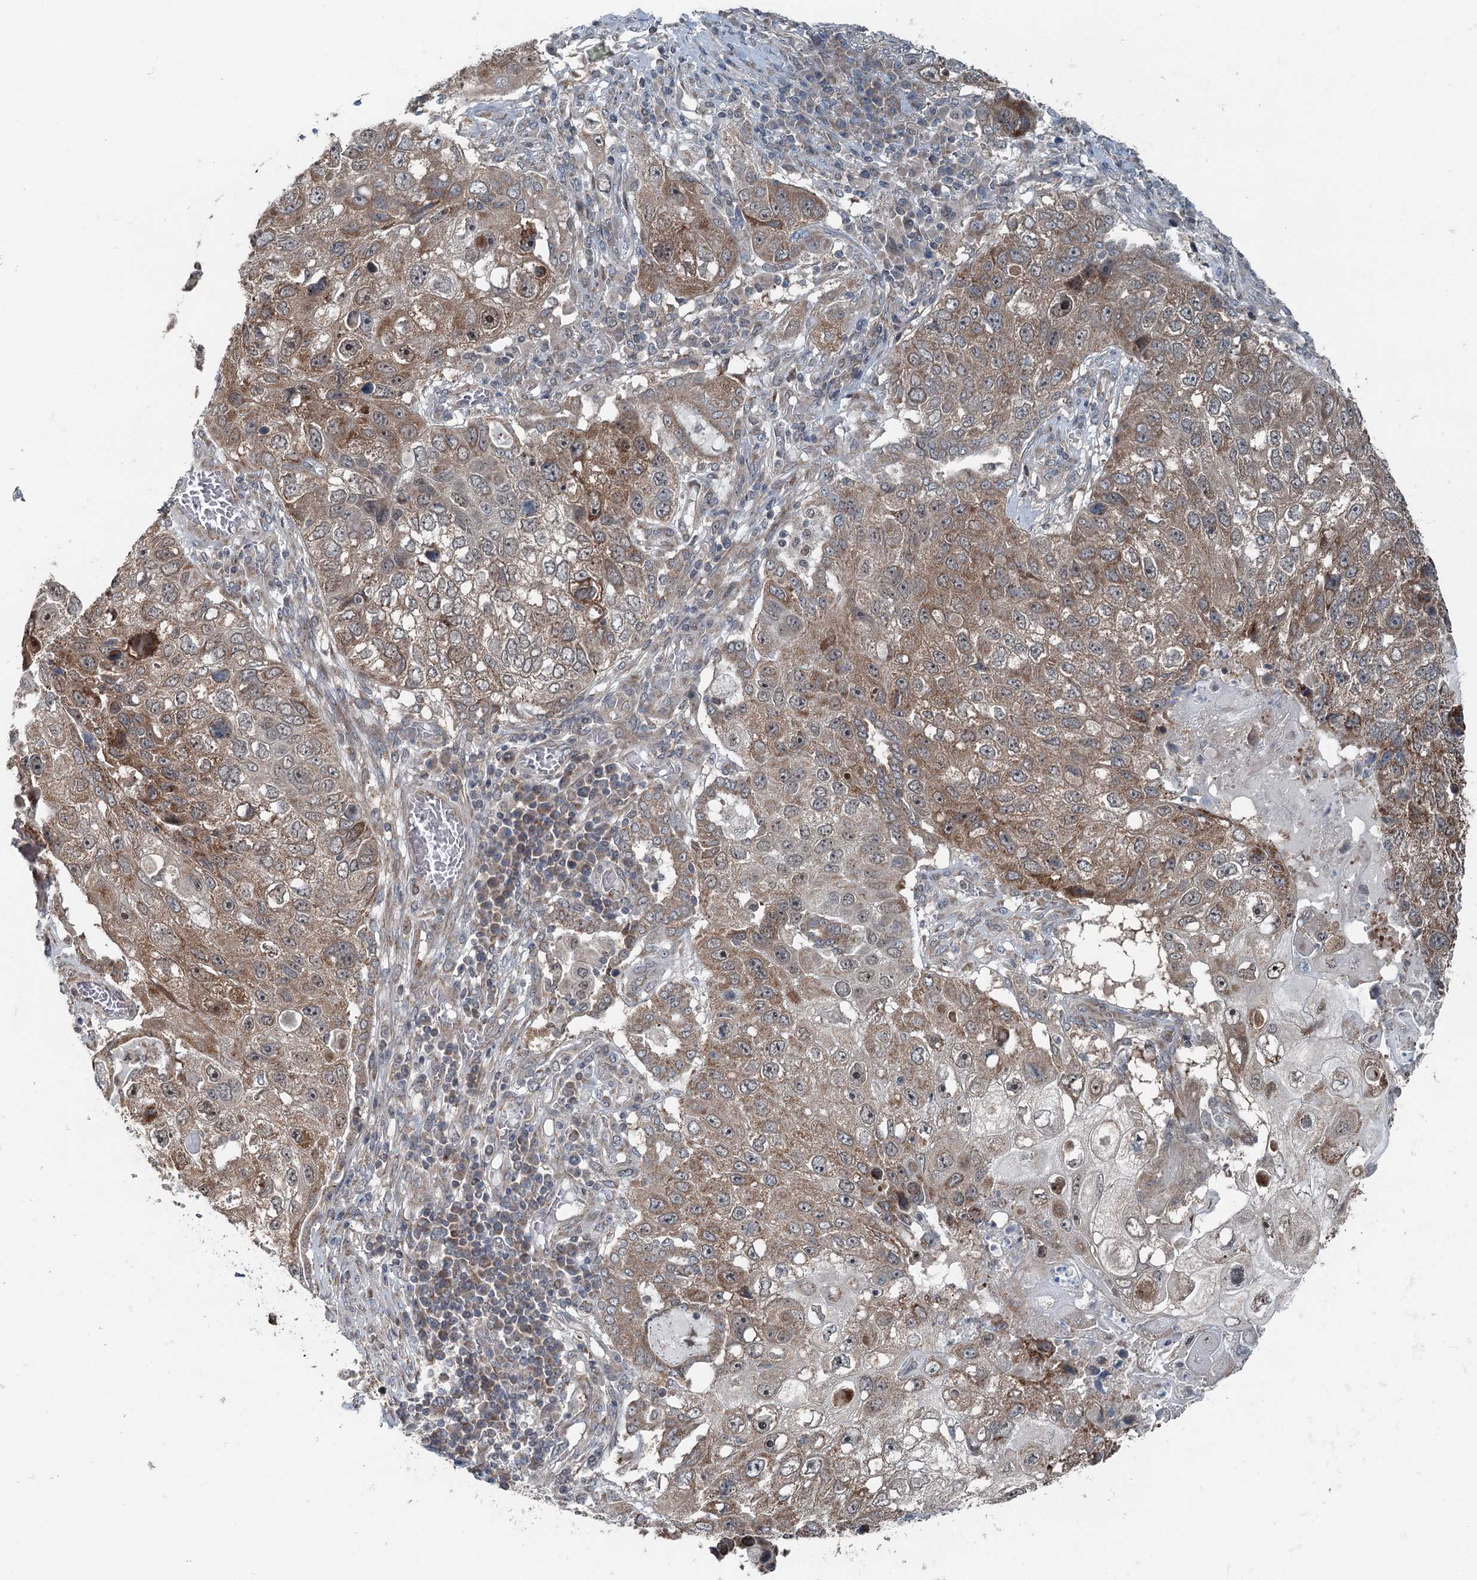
{"staining": {"intensity": "moderate", "quantity": ">75%", "location": "cytoplasmic/membranous"}, "tissue": "lung cancer", "cell_type": "Tumor cells", "image_type": "cancer", "snomed": [{"axis": "morphology", "description": "Squamous cell carcinoma, NOS"}, {"axis": "topography", "description": "Lung"}], "caption": "Lung cancer tissue shows moderate cytoplasmic/membranous staining in about >75% of tumor cells", "gene": "WAPL", "patient": {"sex": "male", "age": 61}}